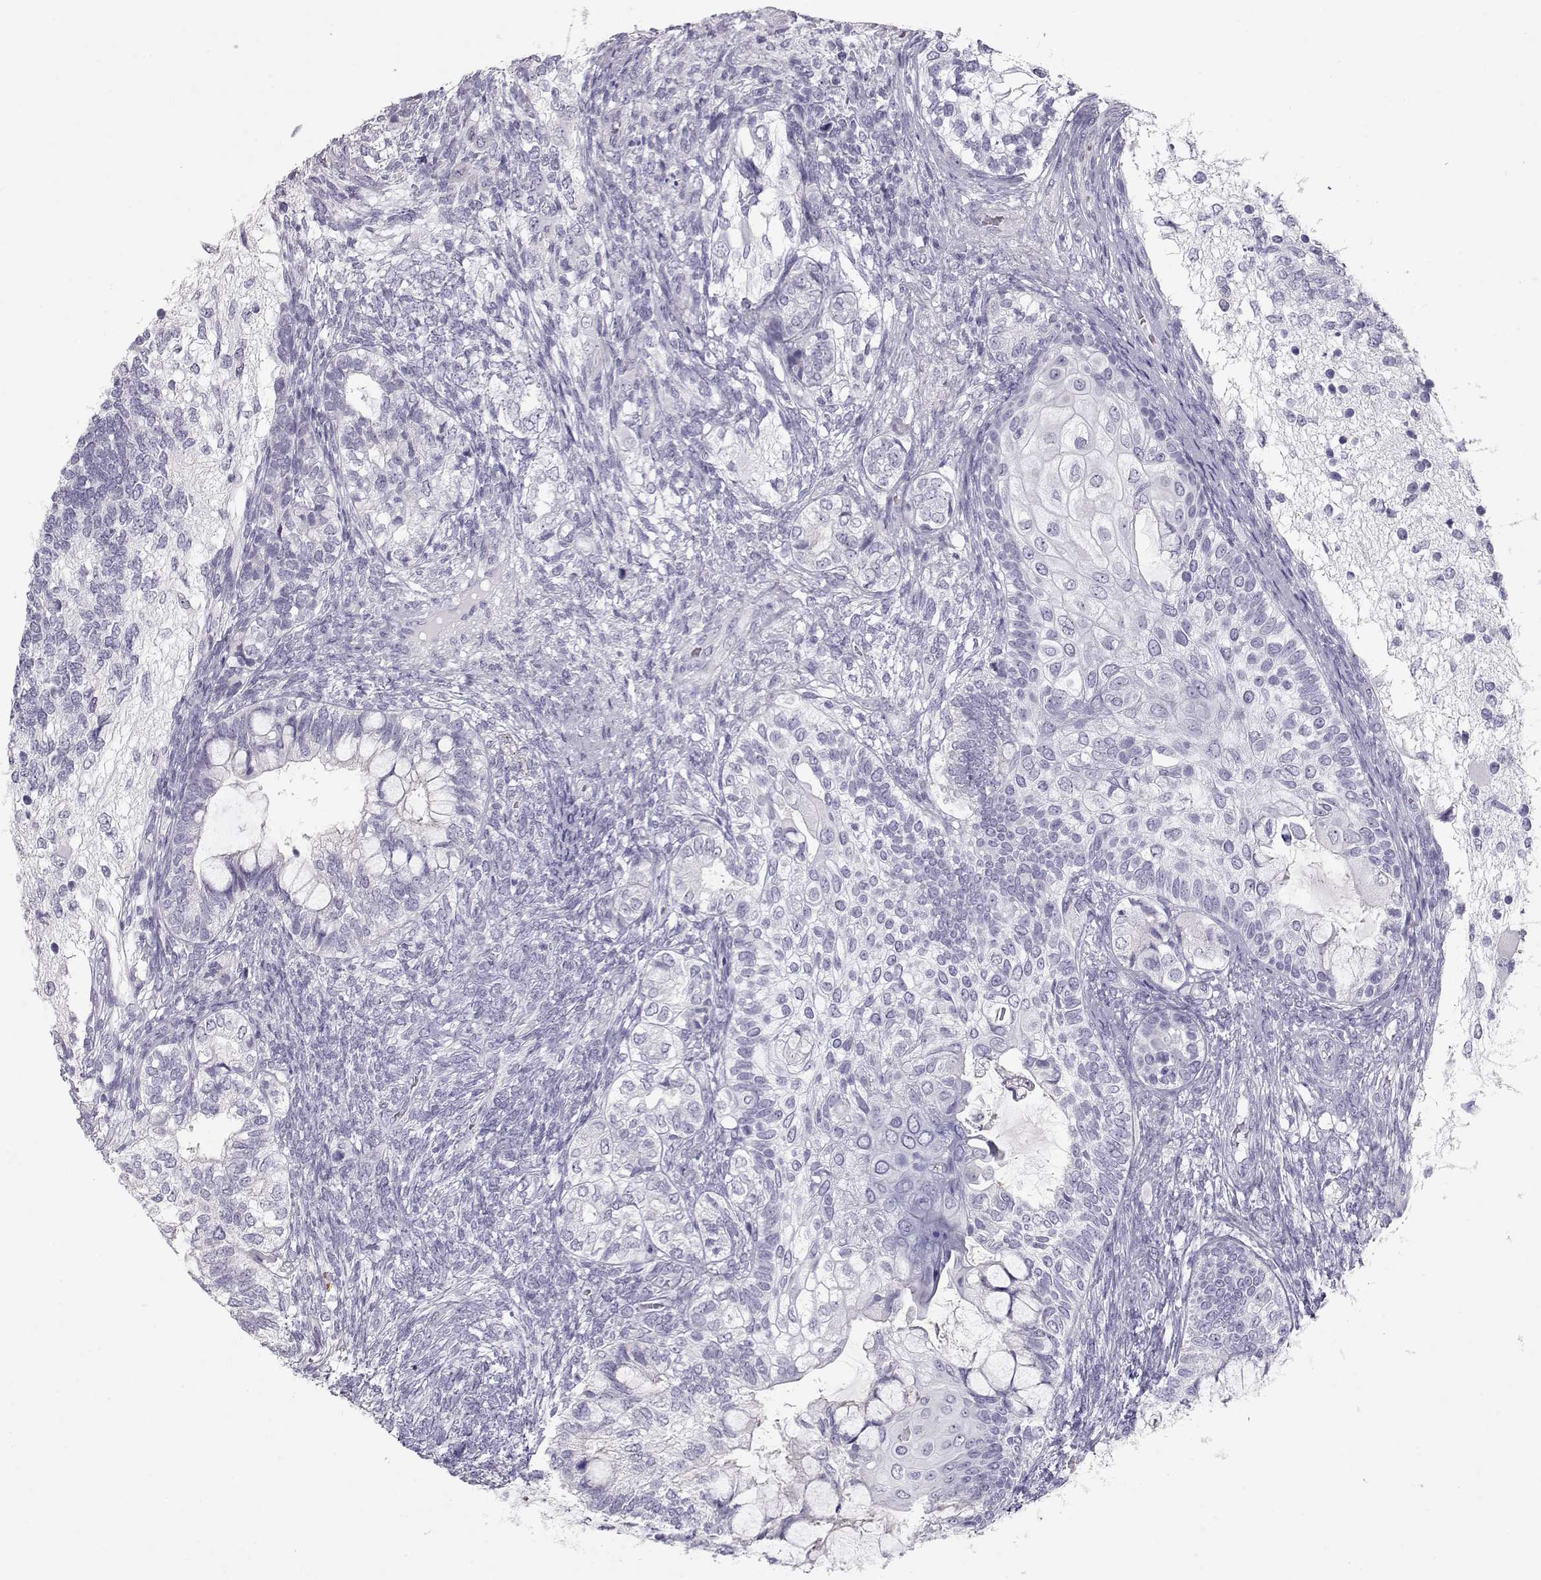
{"staining": {"intensity": "negative", "quantity": "none", "location": "none"}, "tissue": "testis cancer", "cell_type": "Tumor cells", "image_type": "cancer", "snomed": [{"axis": "morphology", "description": "Seminoma, NOS"}, {"axis": "morphology", "description": "Carcinoma, Embryonal, NOS"}, {"axis": "topography", "description": "Testis"}], "caption": "IHC image of neoplastic tissue: testis embryonal carcinoma stained with DAB (3,3'-diaminobenzidine) exhibits no significant protein expression in tumor cells.", "gene": "SLITRK3", "patient": {"sex": "male", "age": 41}}